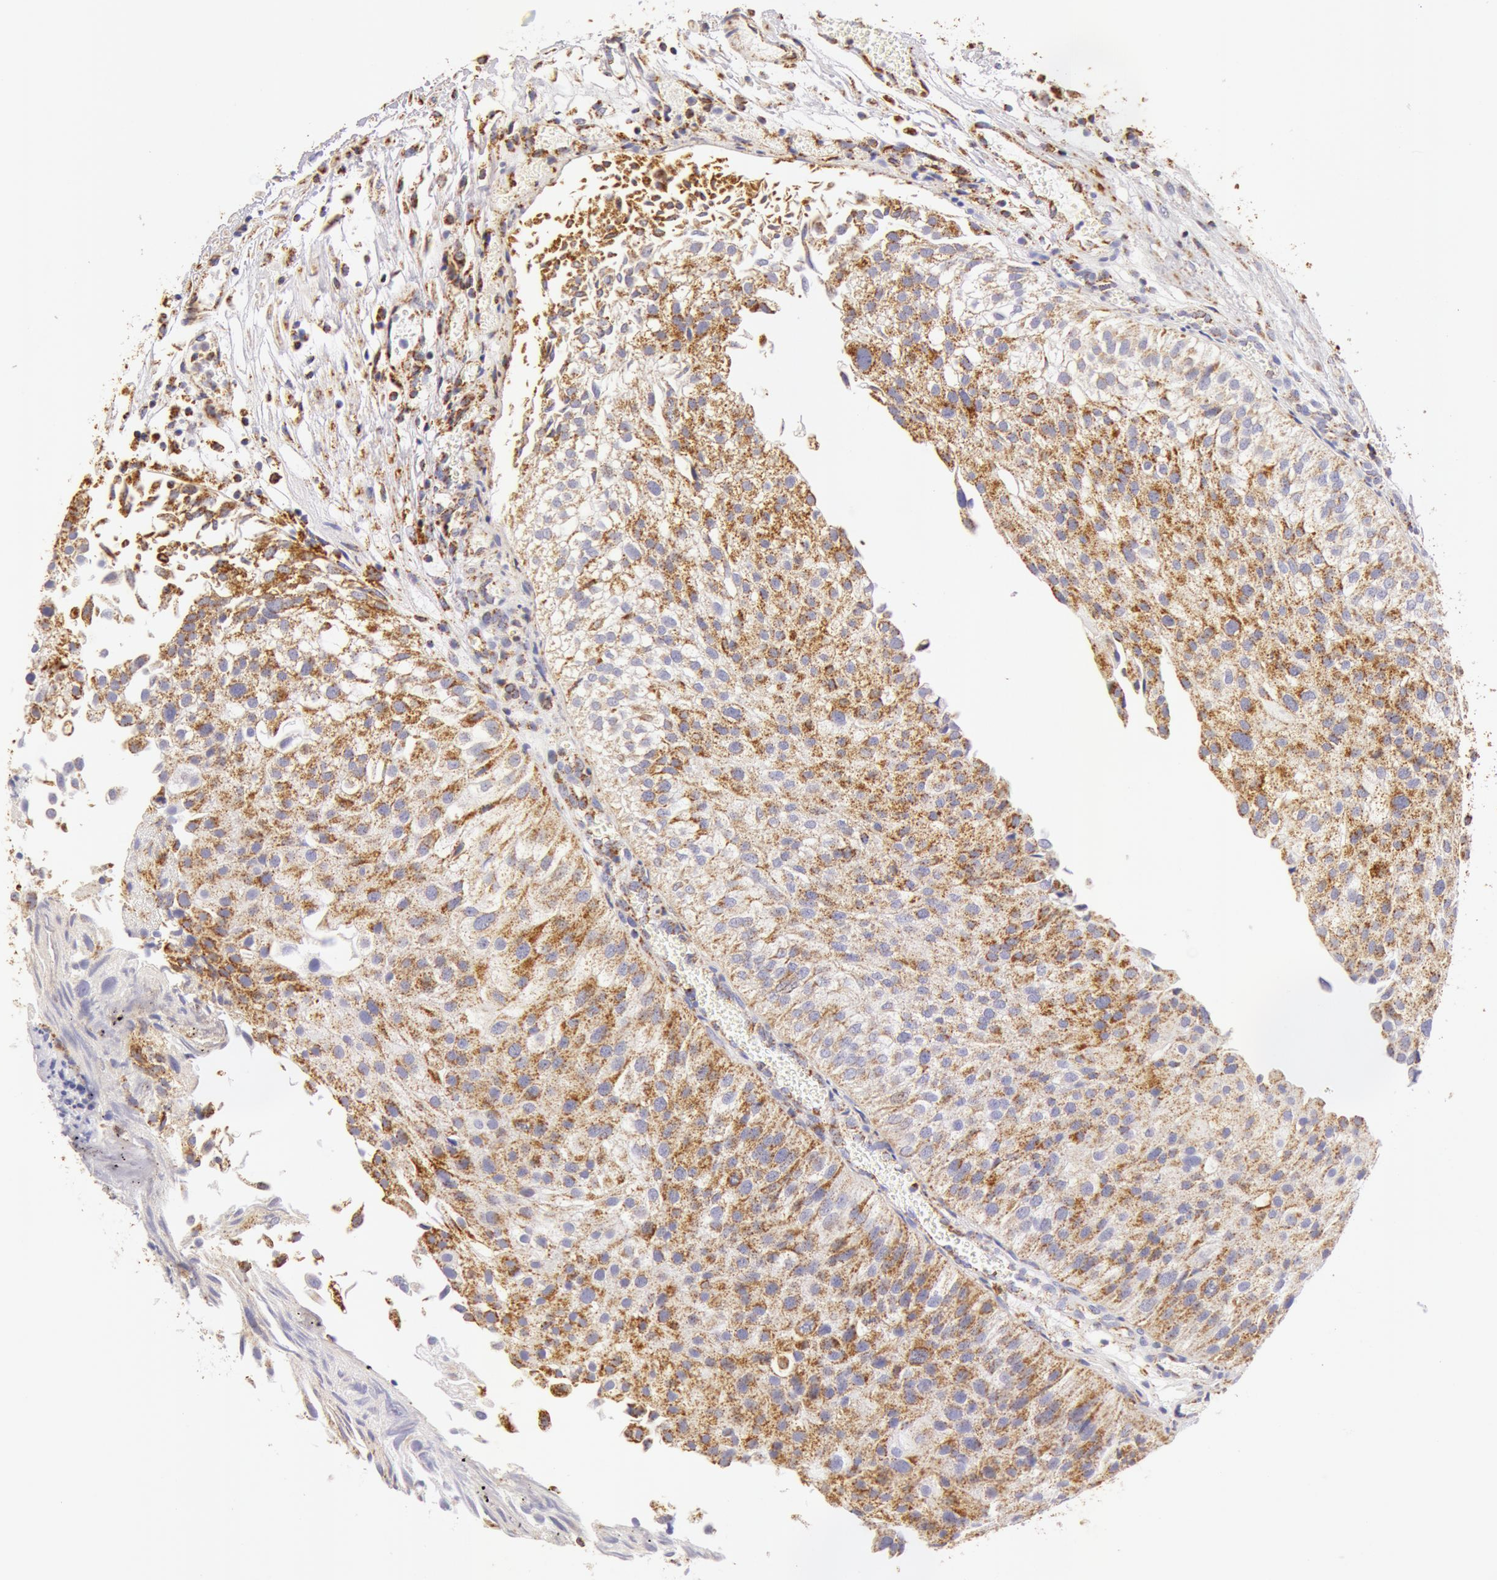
{"staining": {"intensity": "moderate", "quantity": ">75%", "location": "cytoplasmic/membranous"}, "tissue": "urothelial cancer", "cell_type": "Tumor cells", "image_type": "cancer", "snomed": [{"axis": "morphology", "description": "Urothelial carcinoma, Low grade"}, {"axis": "topography", "description": "Urinary bladder"}], "caption": "An immunohistochemistry image of tumor tissue is shown. Protein staining in brown highlights moderate cytoplasmic/membranous positivity in urothelial cancer within tumor cells.", "gene": "ATP5F1B", "patient": {"sex": "female", "age": 89}}